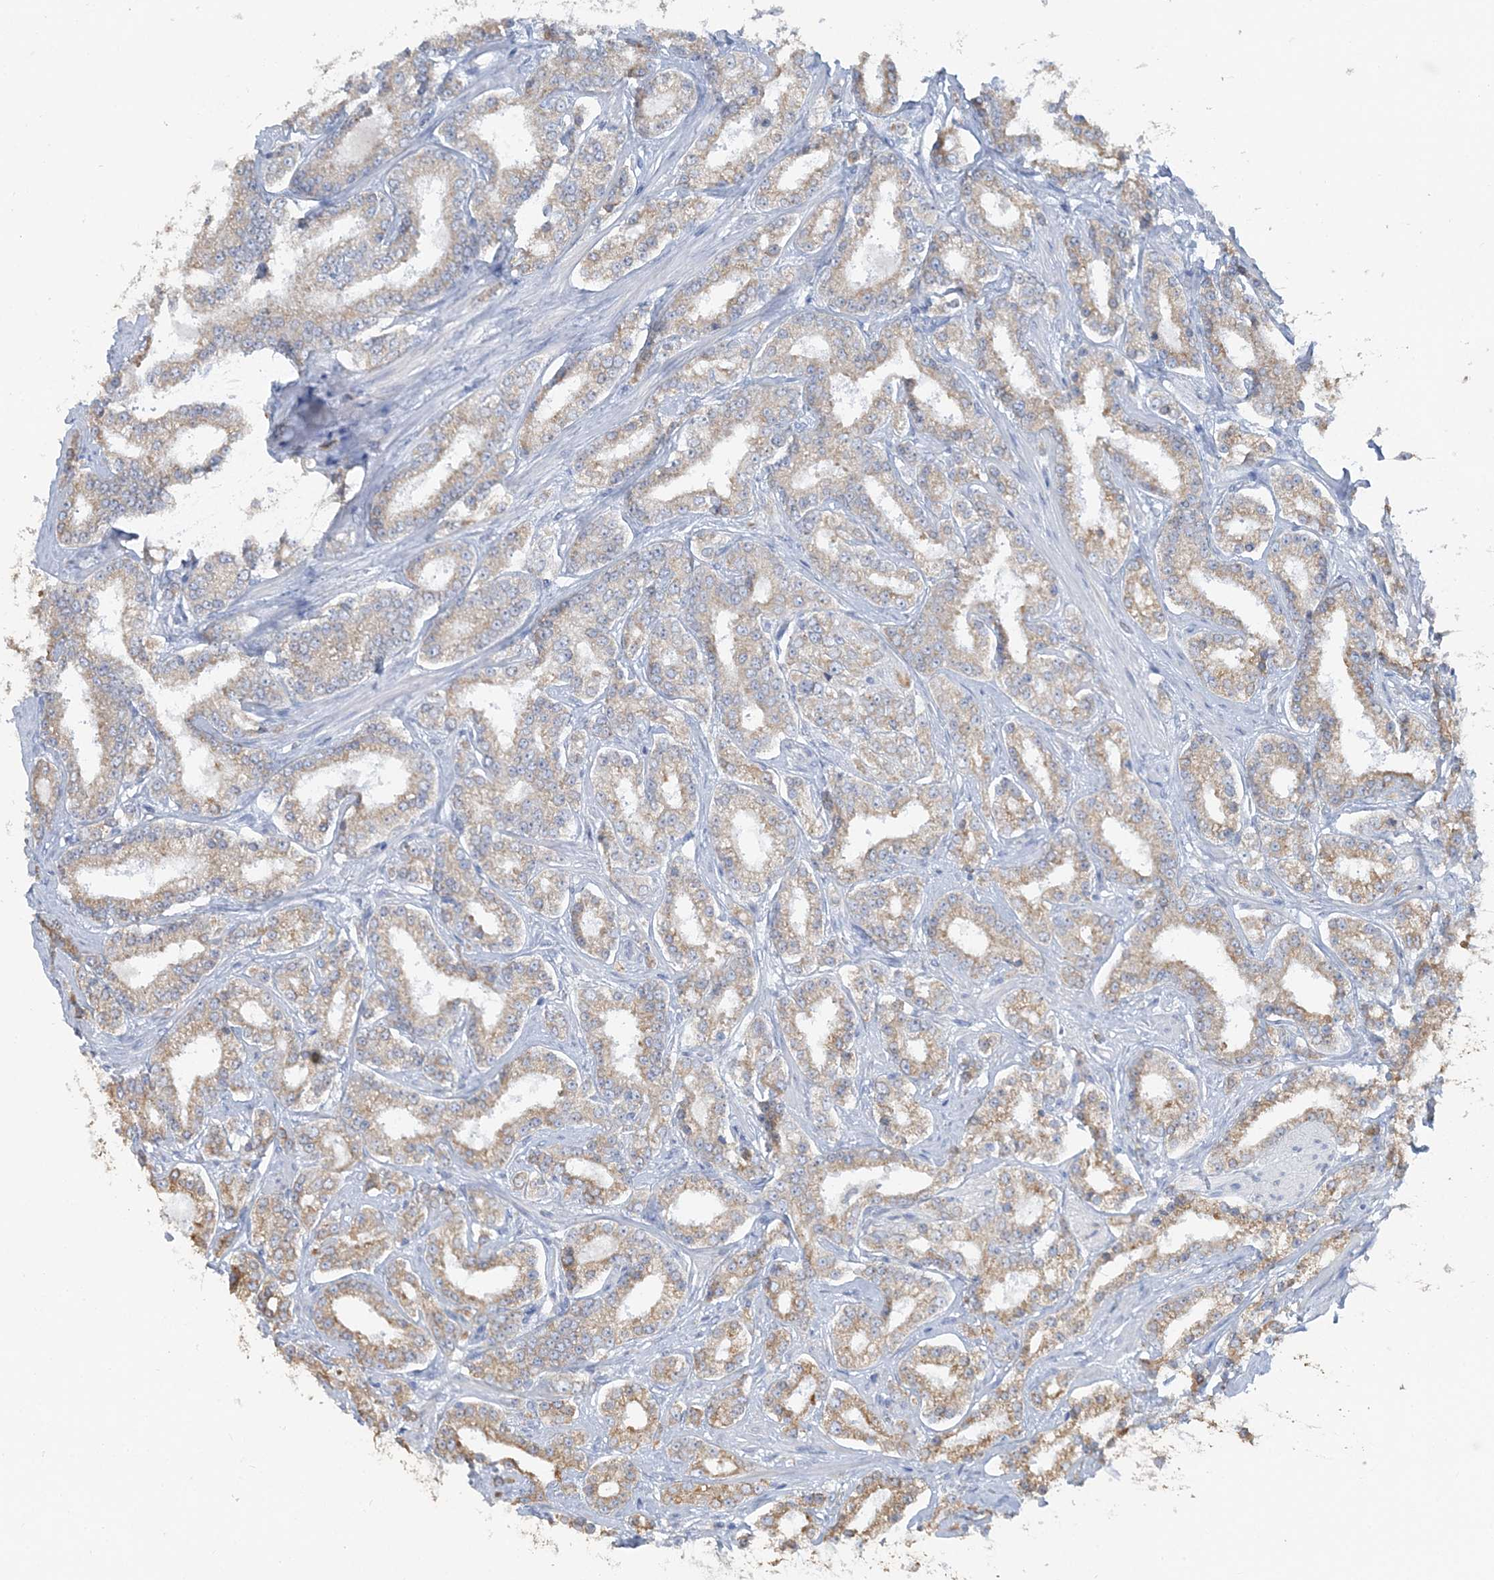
{"staining": {"intensity": "weak", "quantity": ">75%", "location": "cytoplasmic/membranous"}, "tissue": "prostate cancer", "cell_type": "Tumor cells", "image_type": "cancer", "snomed": [{"axis": "morphology", "description": "Normal tissue, NOS"}, {"axis": "morphology", "description": "Adenocarcinoma, High grade"}, {"axis": "topography", "description": "Prostate"}], "caption": "About >75% of tumor cells in human high-grade adenocarcinoma (prostate) display weak cytoplasmic/membranous protein positivity as visualized by brown immunohistochemical staining.", "gene": "TBC1D5", "patient": {"sex": "male", "age": 83}}